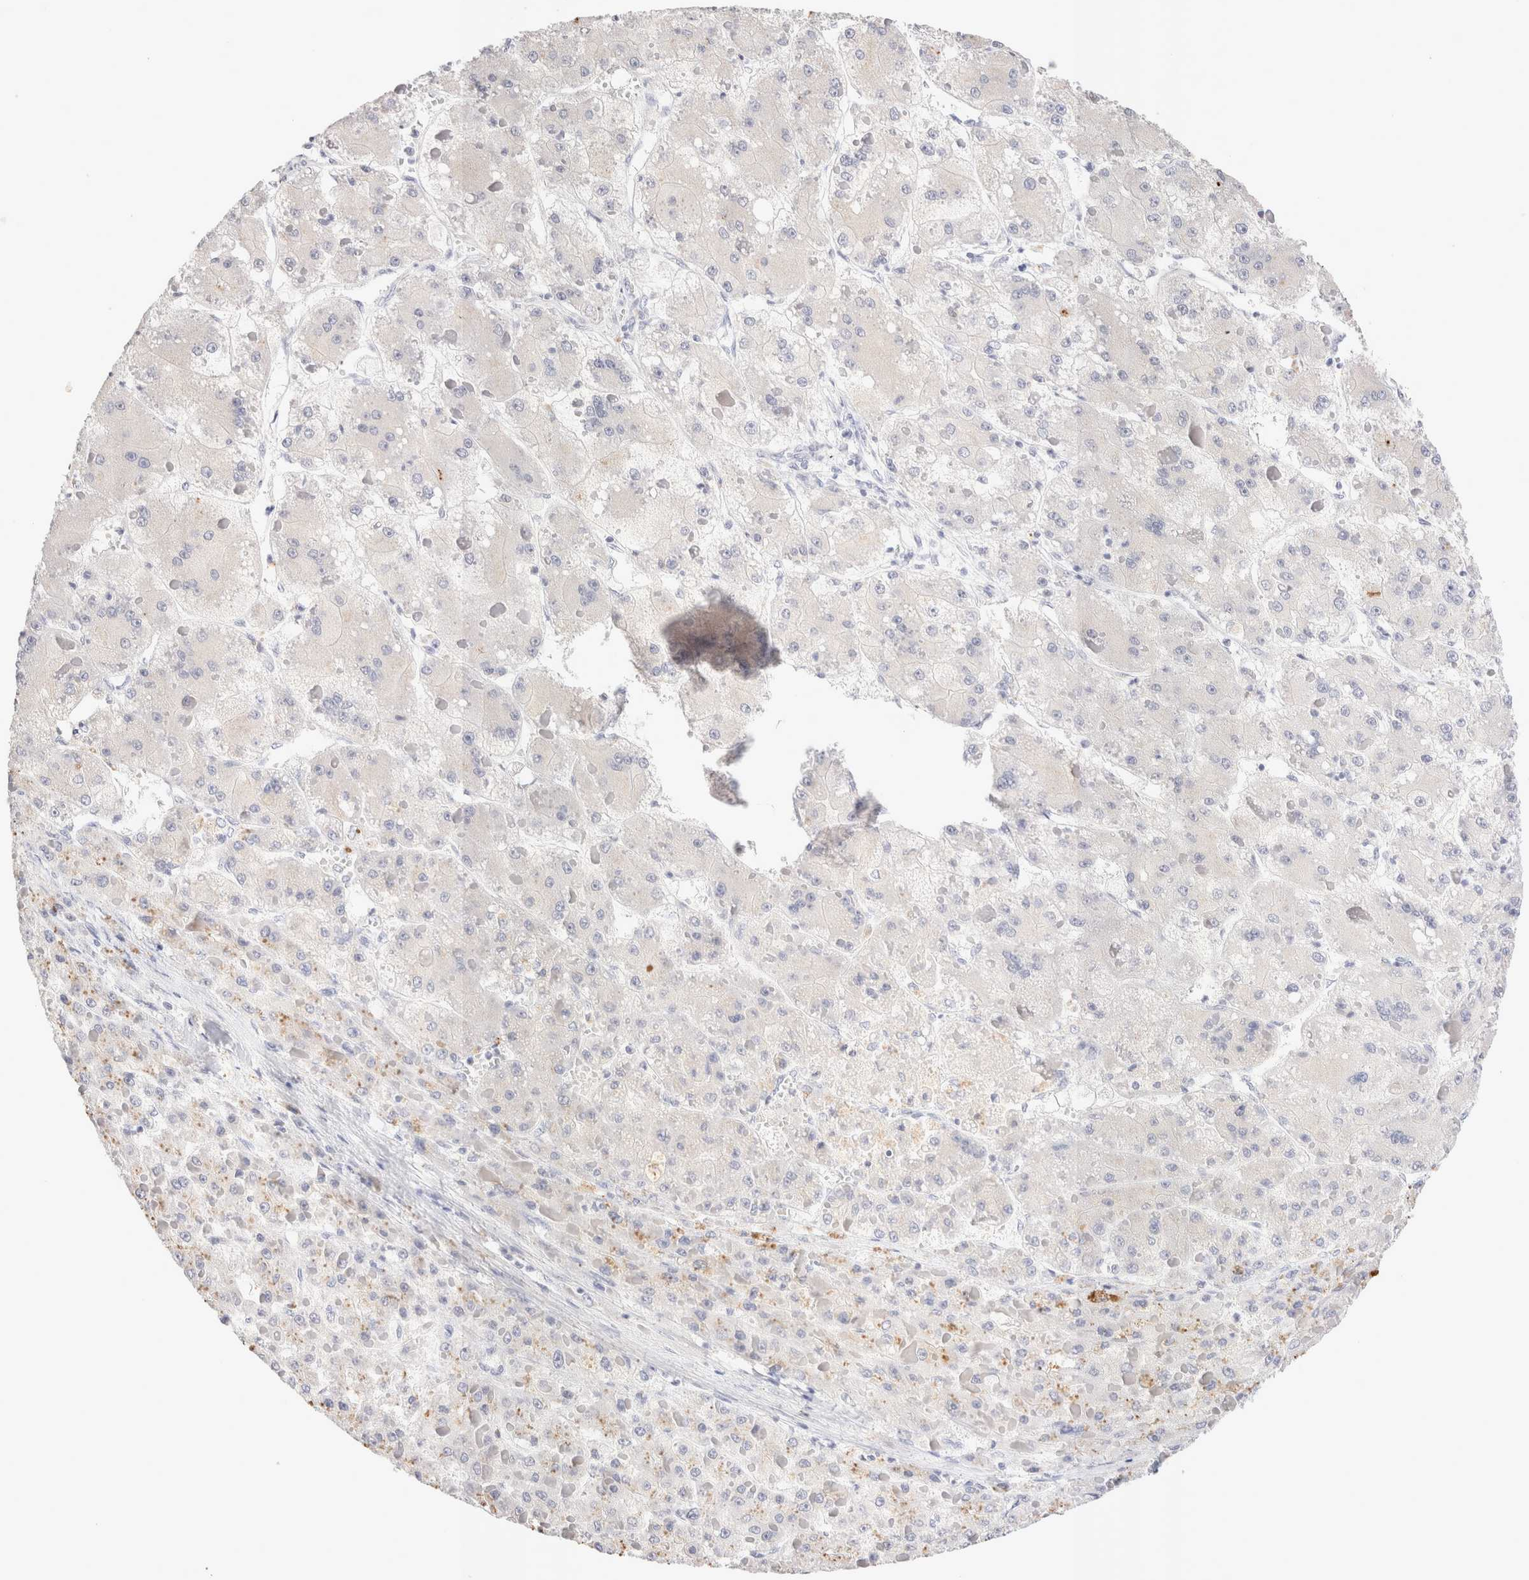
{"staining": {"intensity": "weak", "quantity": "25%-75%", "location": "cytoplasmic/membranous"}, "tissue": "liver cancer", "cell_type": "Tumor cells", "image_type": "cancer", "snomed": [{"axis": "morphology", "description": "Carcinoma, Hepatocellular, NOS"}, {"axis": "topography", "description": "Liver"}], "caption": "The histopathology image reveals a brown stain indicating the presence of a protein in the cytoplasmic/membranous of tumor cells in liver cancer (hepatocellular carcinoma). (DAB IHC, brown staining for protein, blue staining for nuclei).", "gene": "EPCAM", "patient": {"sex": "female", "age": 73}}